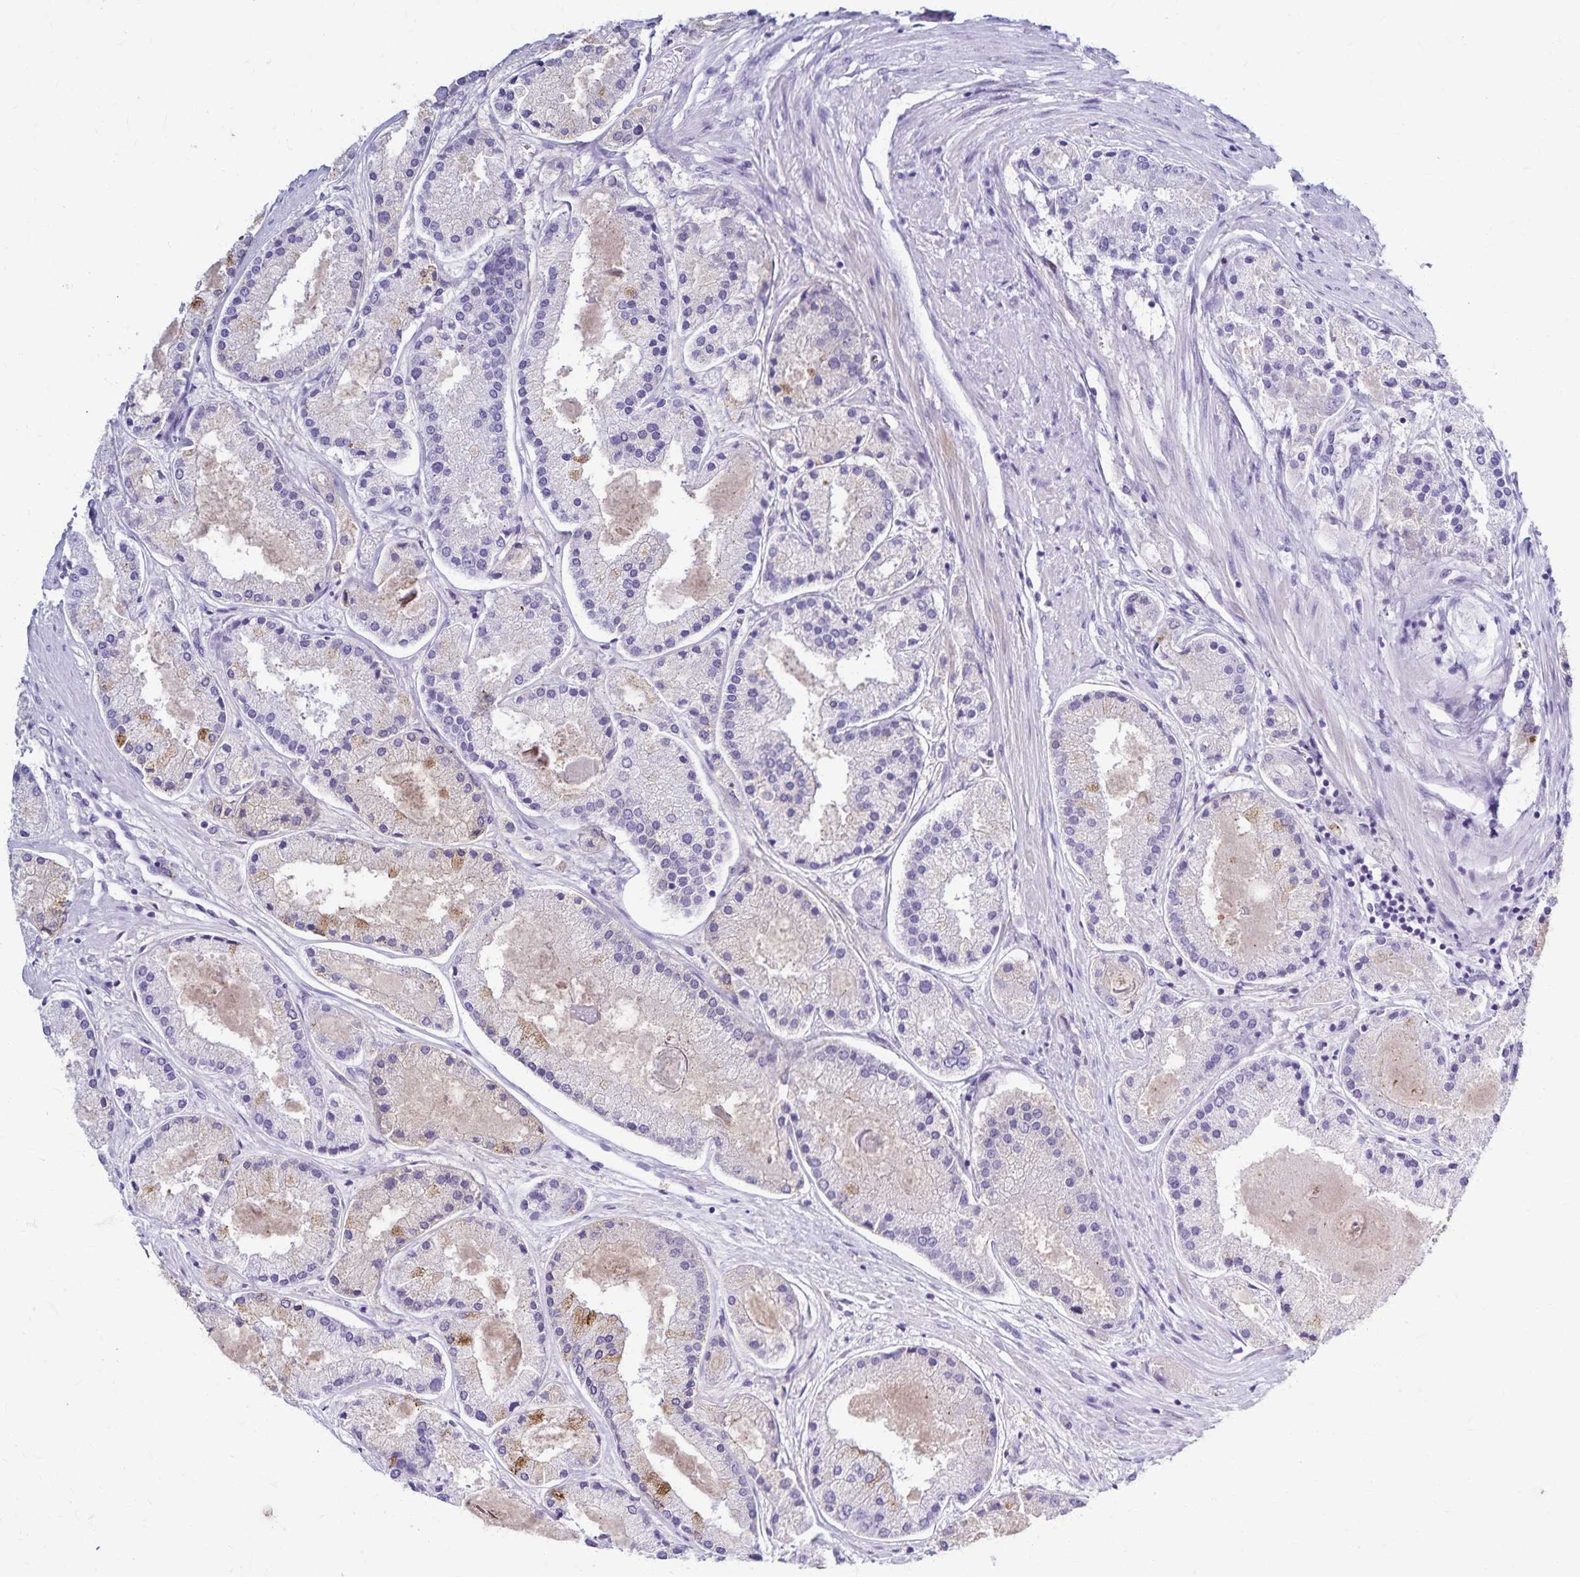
{"staining": {"intensity": "moderate", "quantity": "<25%", "location": "cytoplasmic/membranous"}, "tissue": "prostate cancer", "cell_type": "Tumor cells", "image_type": "cancer", "snomed": [{"axis": "morphology", "description": "Adenocarcinoma, High grade"}, {"axis": "topography", "description": "Prostate"}], "caption": "Tumor cells demonstrate moderate cytoplasmic/membranous positivity in approximately <25% of cells in adenocarcinoma (high-grade) (prostate).", "gene": "TMEM60", "patient": {"sex": "male", "age": 67}}